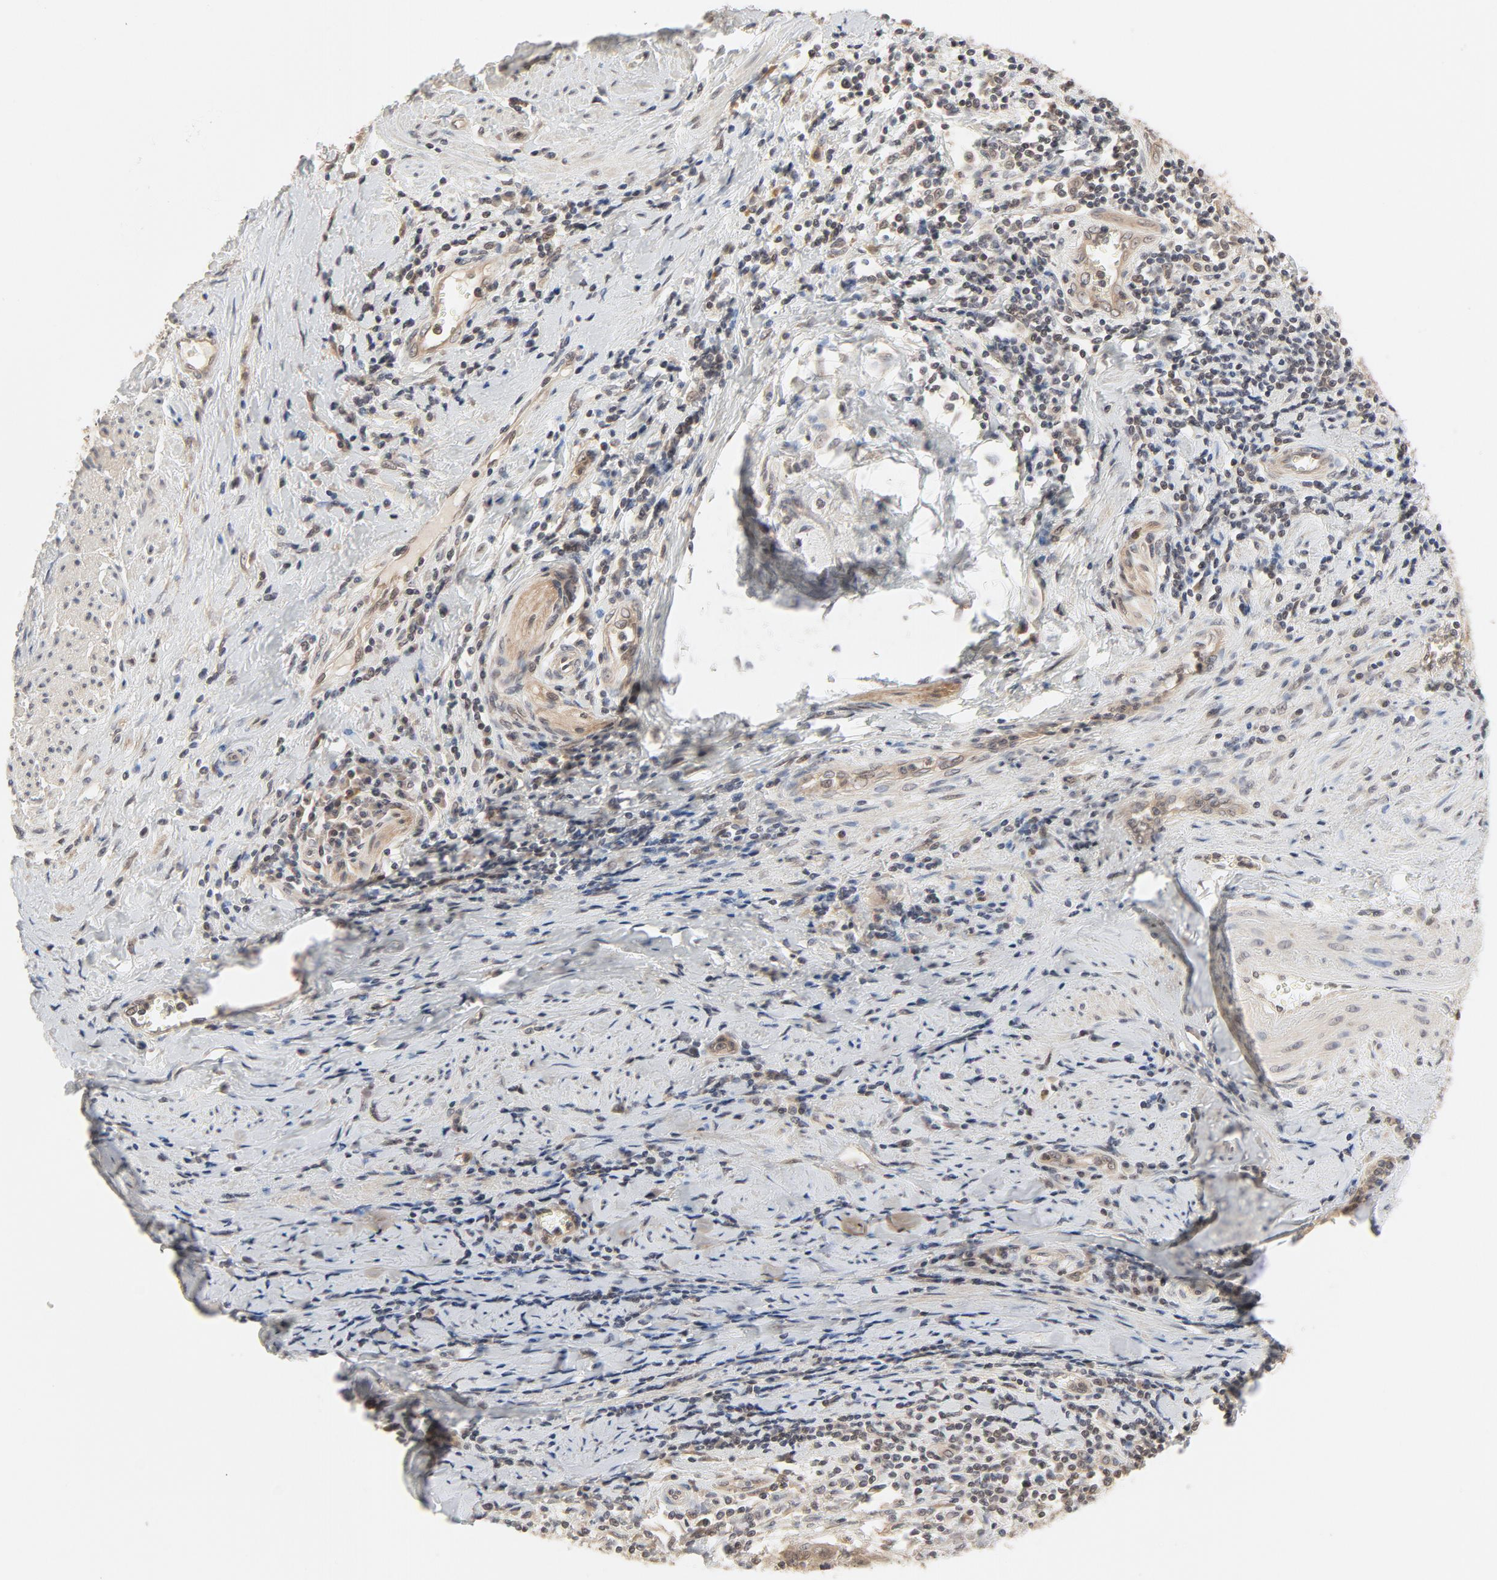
{"staining": {"intensity": "moderate", "quantity": "25%-75%", "location": "cytoplasmic/membranous,nuclear"}, "tissue": "cervical cancer", "cell_type": "Tumor cells", "image_type": "cancer", "snomed": [{"axis": "morphology", "description": "Squamous cell carcinoma, NOS"}, {"axis": "topography", "description": "Cervix"}], "caption": "Cervical squamous cell carcinoma was stained to show a protein in brown. There is medium levels of moderate cytoplasmic/membranous and nuclear staining in approximately 25%-75% of tumor cells.", "gene": "NEDD8", "patient": {"sex": "female", "age": 53}}